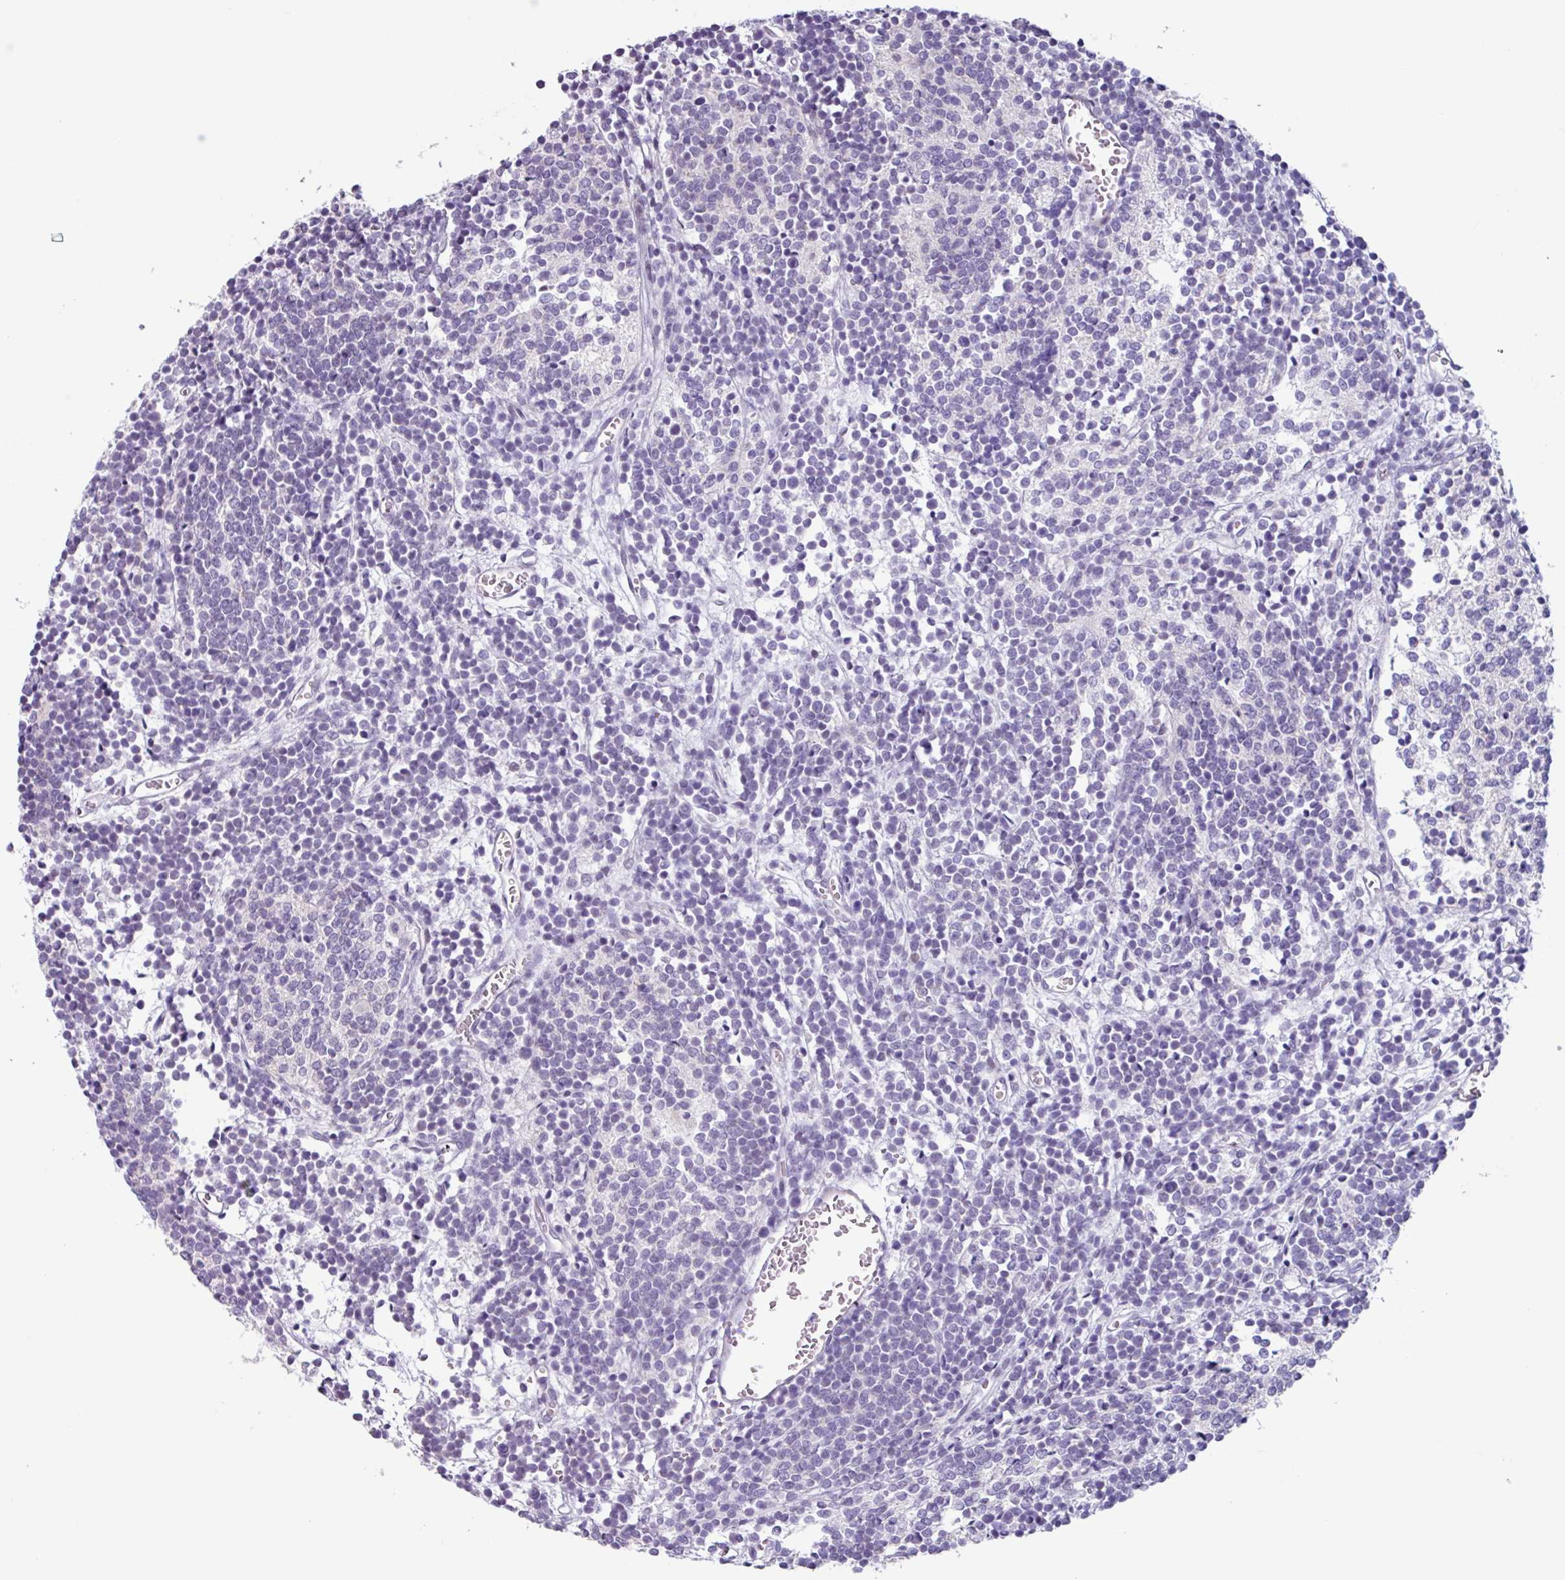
{"staining": {"intensity": "negative", "quantity": "none", "location": "none"}, "tissue": "glioma", "cell_type": "Tumor cells", "image_type": "cancer", "snomed": [{"axis": "morphology", "description": "Glioma, malignant, Low grade"}, {"axis": "topography", "description": "Brain"}], "caption": "DAB (3,3'-diaminobenzidine) immunohistochemical staining of malignant glioma (low-grade) displays no significant expression in tumor cells.", "gene": "OTX1", "patient": {"sex": "female", "age": 1}}